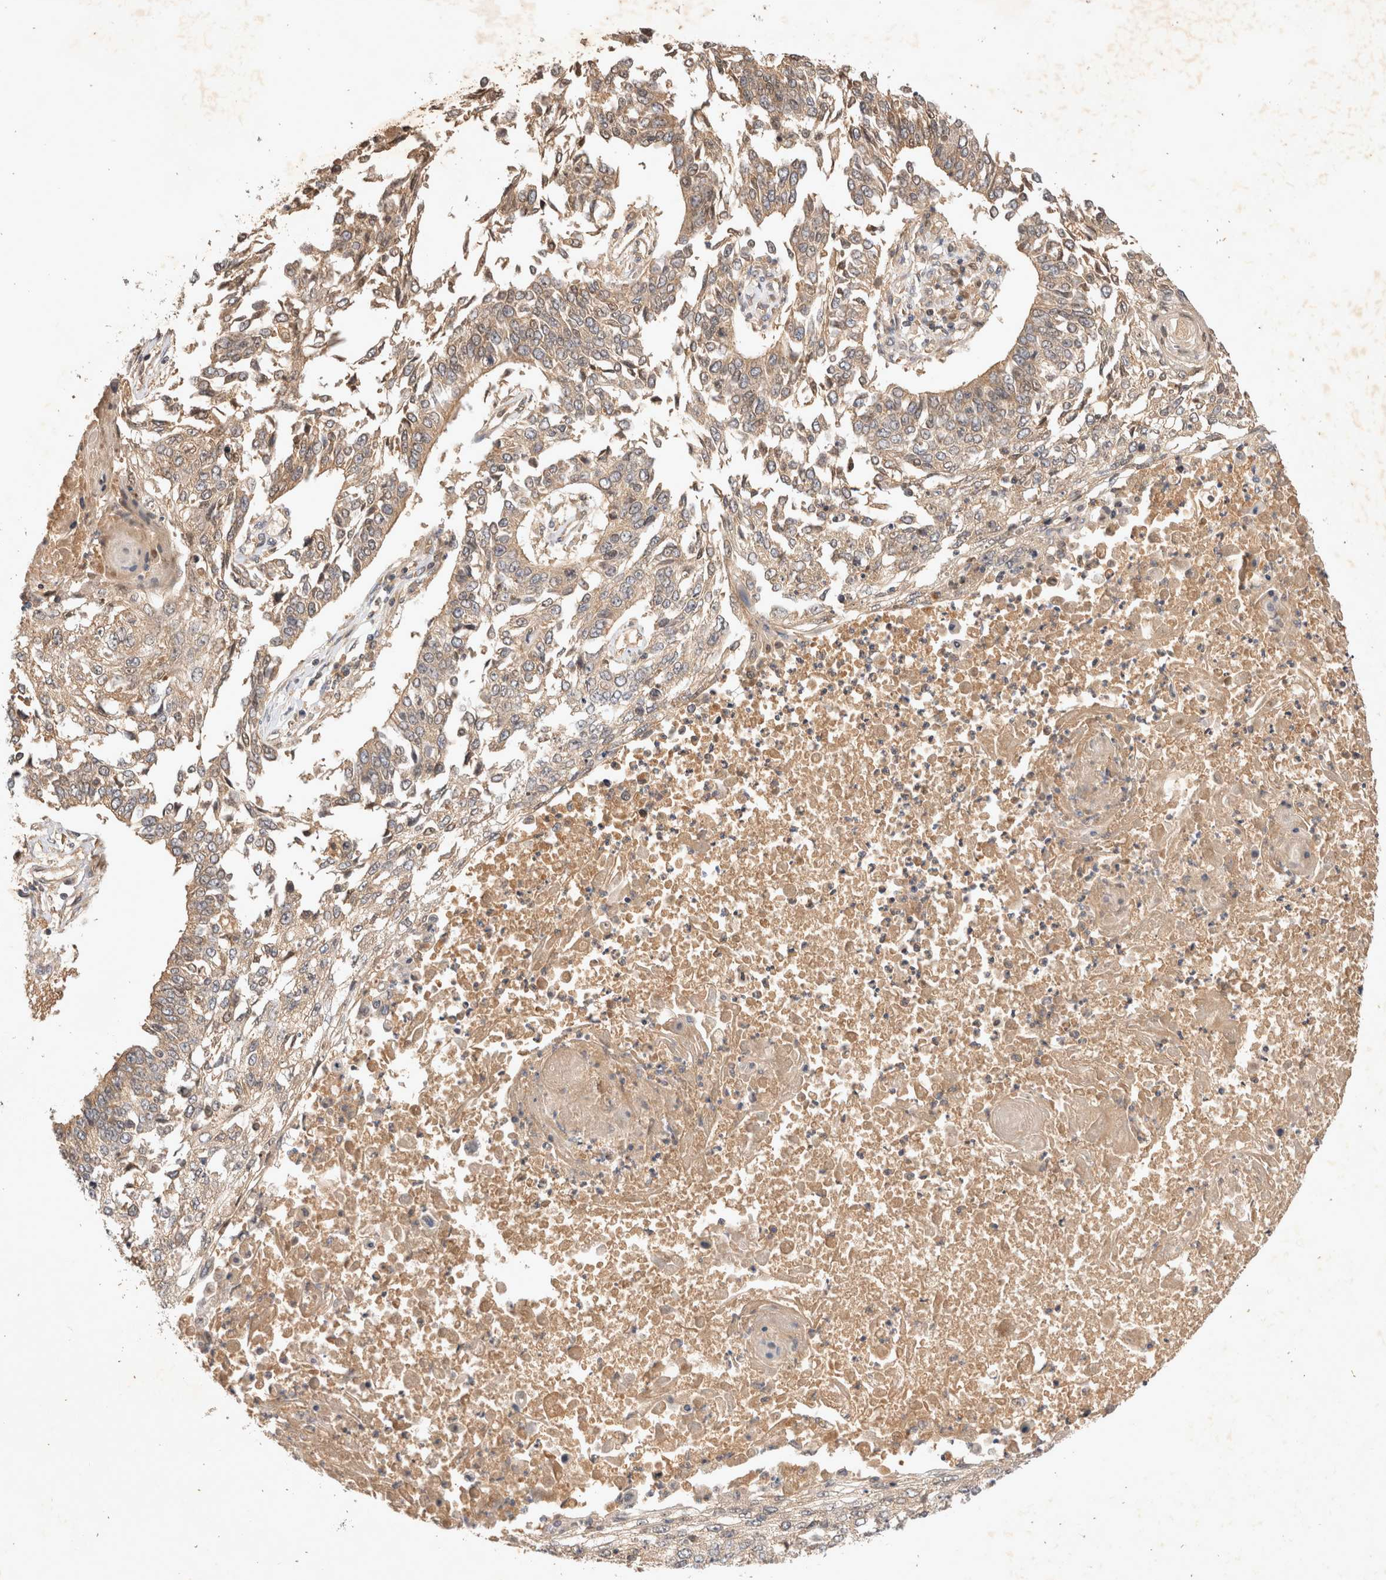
{"staining": {"intensity": "weak", "quantity": ">75%", "location": "cytoplasmic/membranous"}, "tissue": "lung cancer", "cell_type": "Tumor cells", "image_type": "cancer", "snomed": [{"axis": "morphology", "description": "Normal tissue, NOS"}, {"axis": "morphology", "description": "Squamous cell carcinoma, NOS"}, {"axis": "topography", "description": "Cartilage tissue"}, {"axis": "topography", "description": "Bronchus"}, {"axis": "topography", "description": "Lung"}, {"axis": "topography", "description": "Peripheral nerve tissue"}], "caption": "Protein positivity by IHC demonstrates weak cytoplasmic/membranous expression in approximately >75% of tumor cells in lung cancer. The staining is performed using DAB brown chromogen to label protein expression. The nuclei are counter-stained blue using hematoxylin.", "gene": "YES1", "patient": {"sex": "female", "age": 49}}